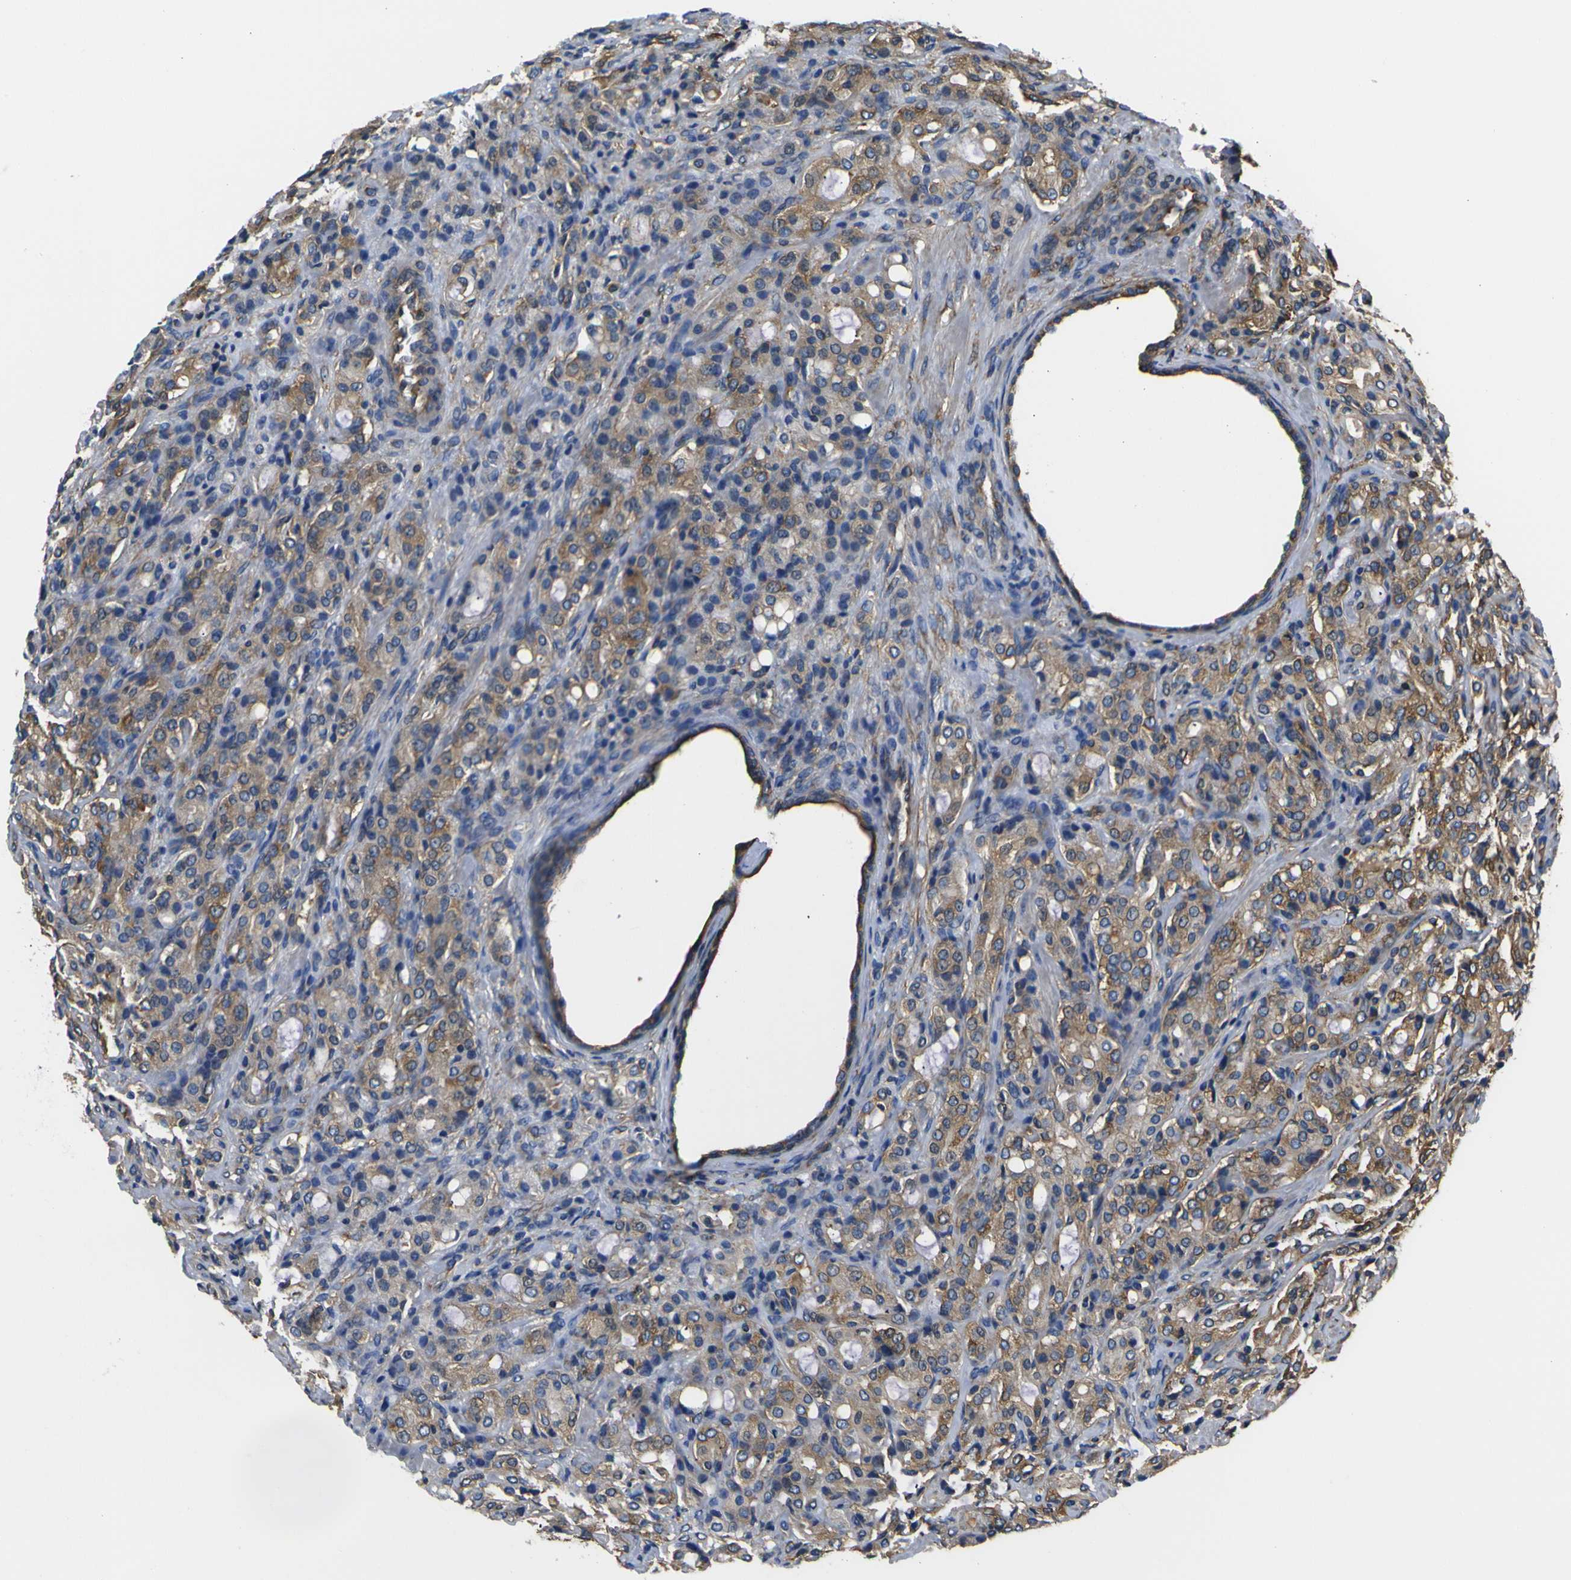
{"staining": {"intensity": "moderate", "quantity": "25%-75%", "location": "cytoplasmic/membranous"}, "tissue": "prostate cancer", "cell_type": "Tumor cells", "image_type": "cancer", "snomed": [{"axis": "morphology", "description": "Adenocarcinoma, High grade"}, {"axis": "topography", "description": "Prostate"}], "caption": "Protein staining of prostate cancer (adenocarcinoma (high-grade)) tissue displays moderate cytoplasmic/membranous positivity in about 25%-75% of tumor cells.", "gene": "TUBB", "patient": {"sex": "male", "age": 72}}